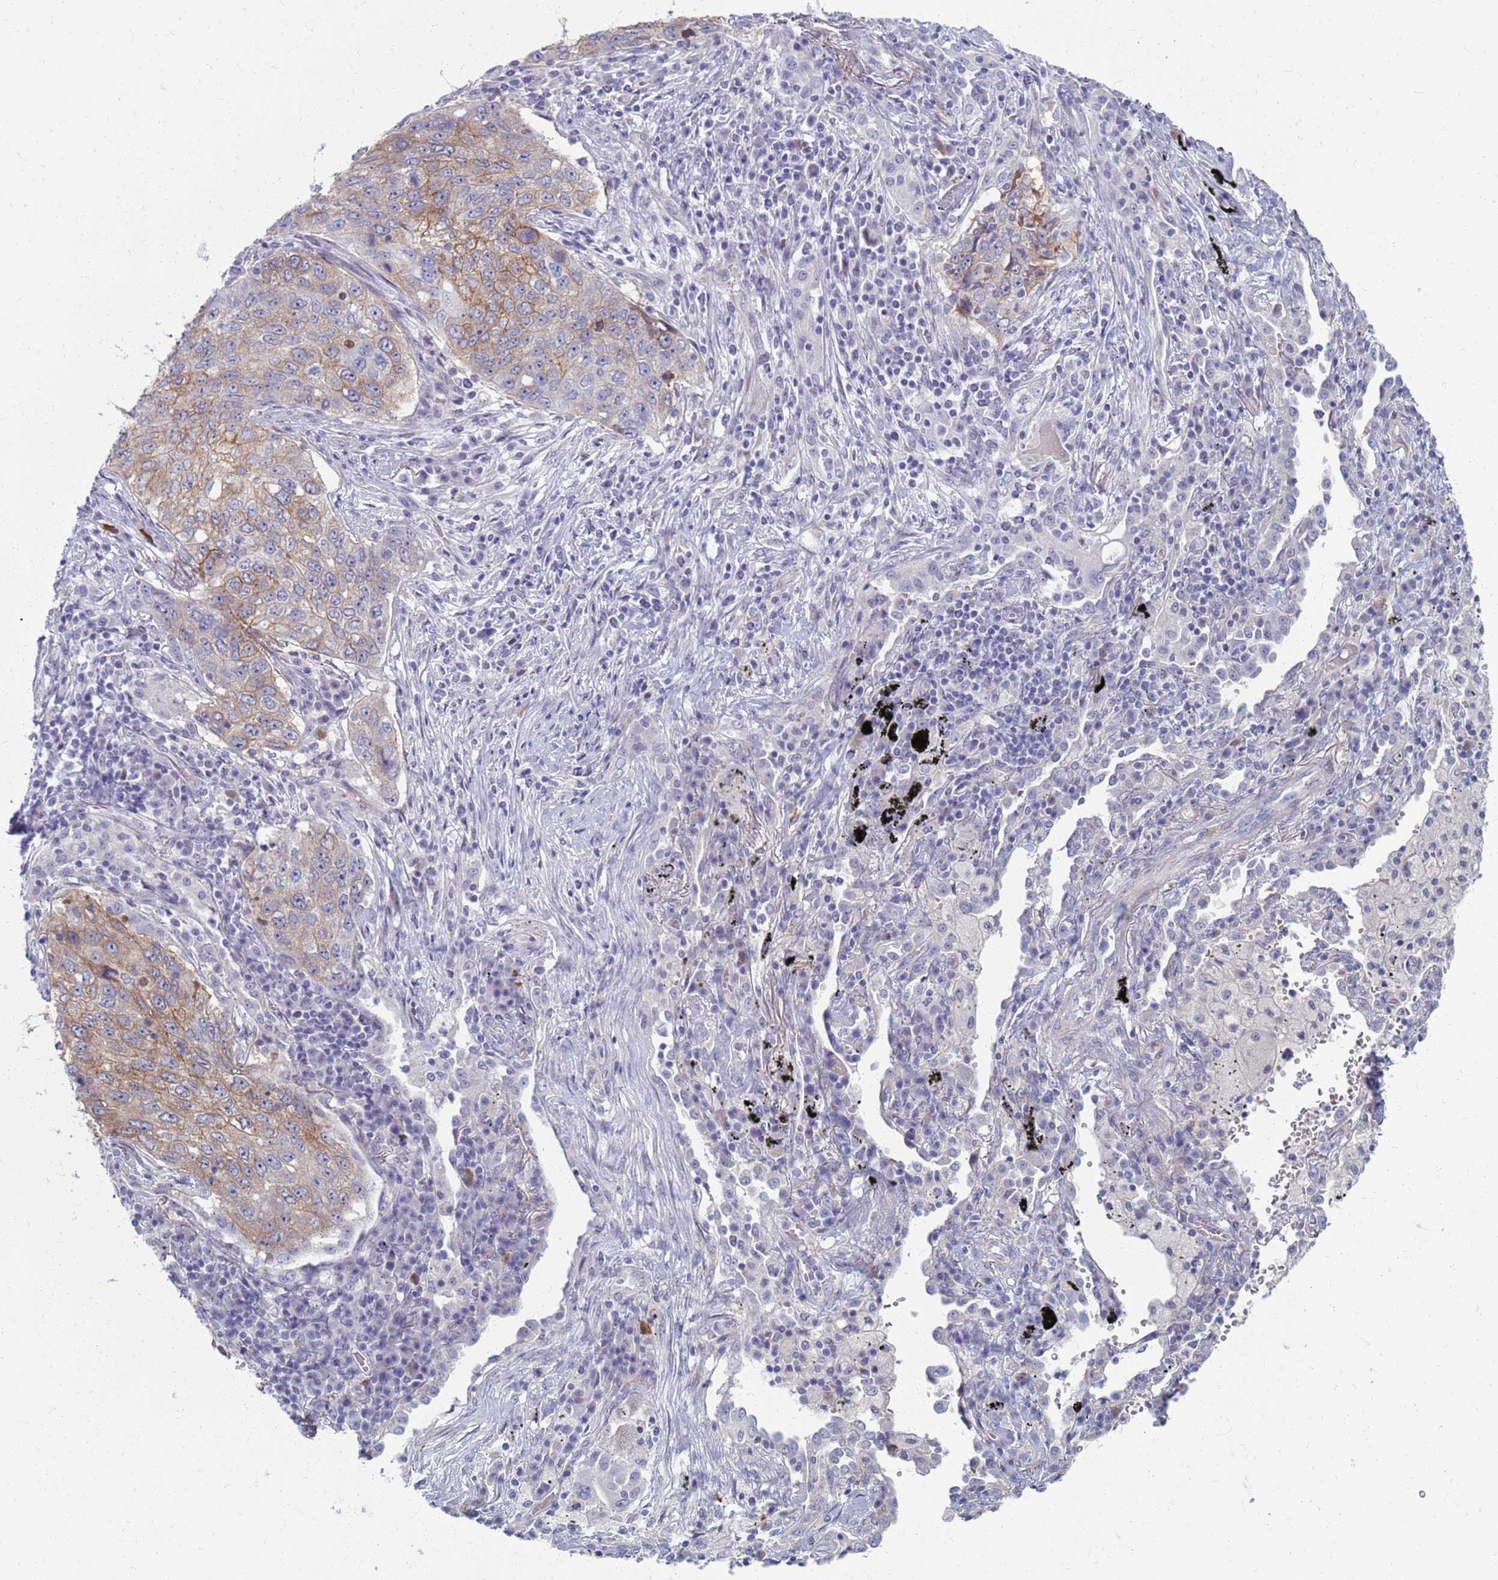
{"staining": {"intensity": "moderate", "quantity": "25%-75%", "location": "cytoplasmic/membranous"}, "tissue": "lung cancer", "cell_type": "Tumor cells", "image_type": "cancer", "snomed": [{"axis": "morphology", "description": "Squamous cell carcinoma, NOS"}, {"axis": "topography", "description": "Lung"}], "caption": "Moderate cytoplasmic/membranous positivity for a protein is seen in approximately 25%-75% of tumor cells of lung cancer using IHC.", "gene": "CLCA2", "patient": {"sex": "female", "age": 63}}